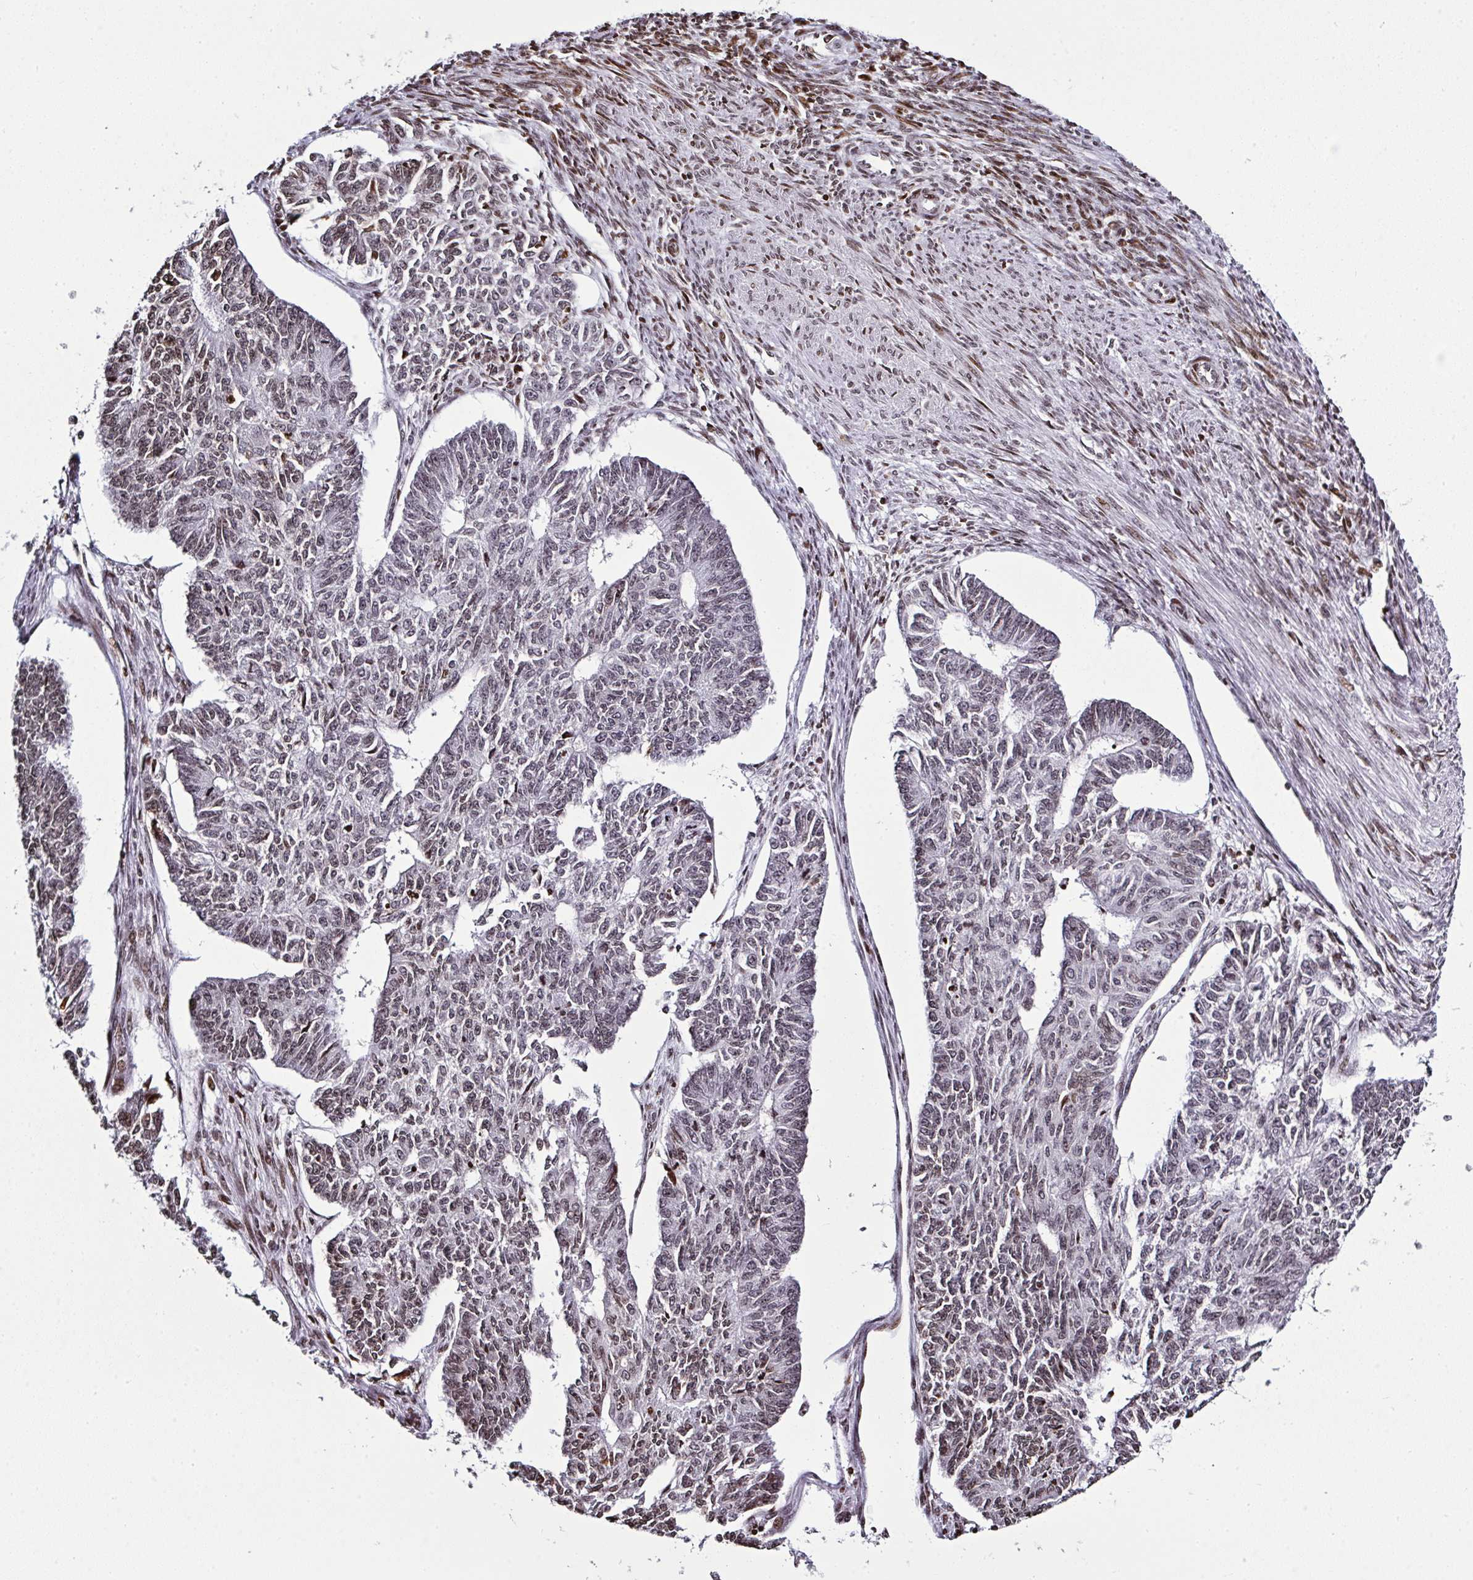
{"staining": {"intensity": "moderate", "quantity": "<25%", "location": "nuclear"}, "tissue": "endometrial cancer", "cell_type": "Tumor cells", "image_type": "cancer", "snomed": [{"axis": "morphology", "description": "Adenocarcinoma, NOS"}, {"axis": "topography", "description": "Endometrium"}], "caption": "A high-resolution photomicrograph shows immunohistochemistry staining of endometrial cancer (adenocarcinoma), which reveals moderate nuclear staining in approximately <25% of tumor cells.", "gene": "RASL11A", "patient": {"sex": "female", "age": 32}}